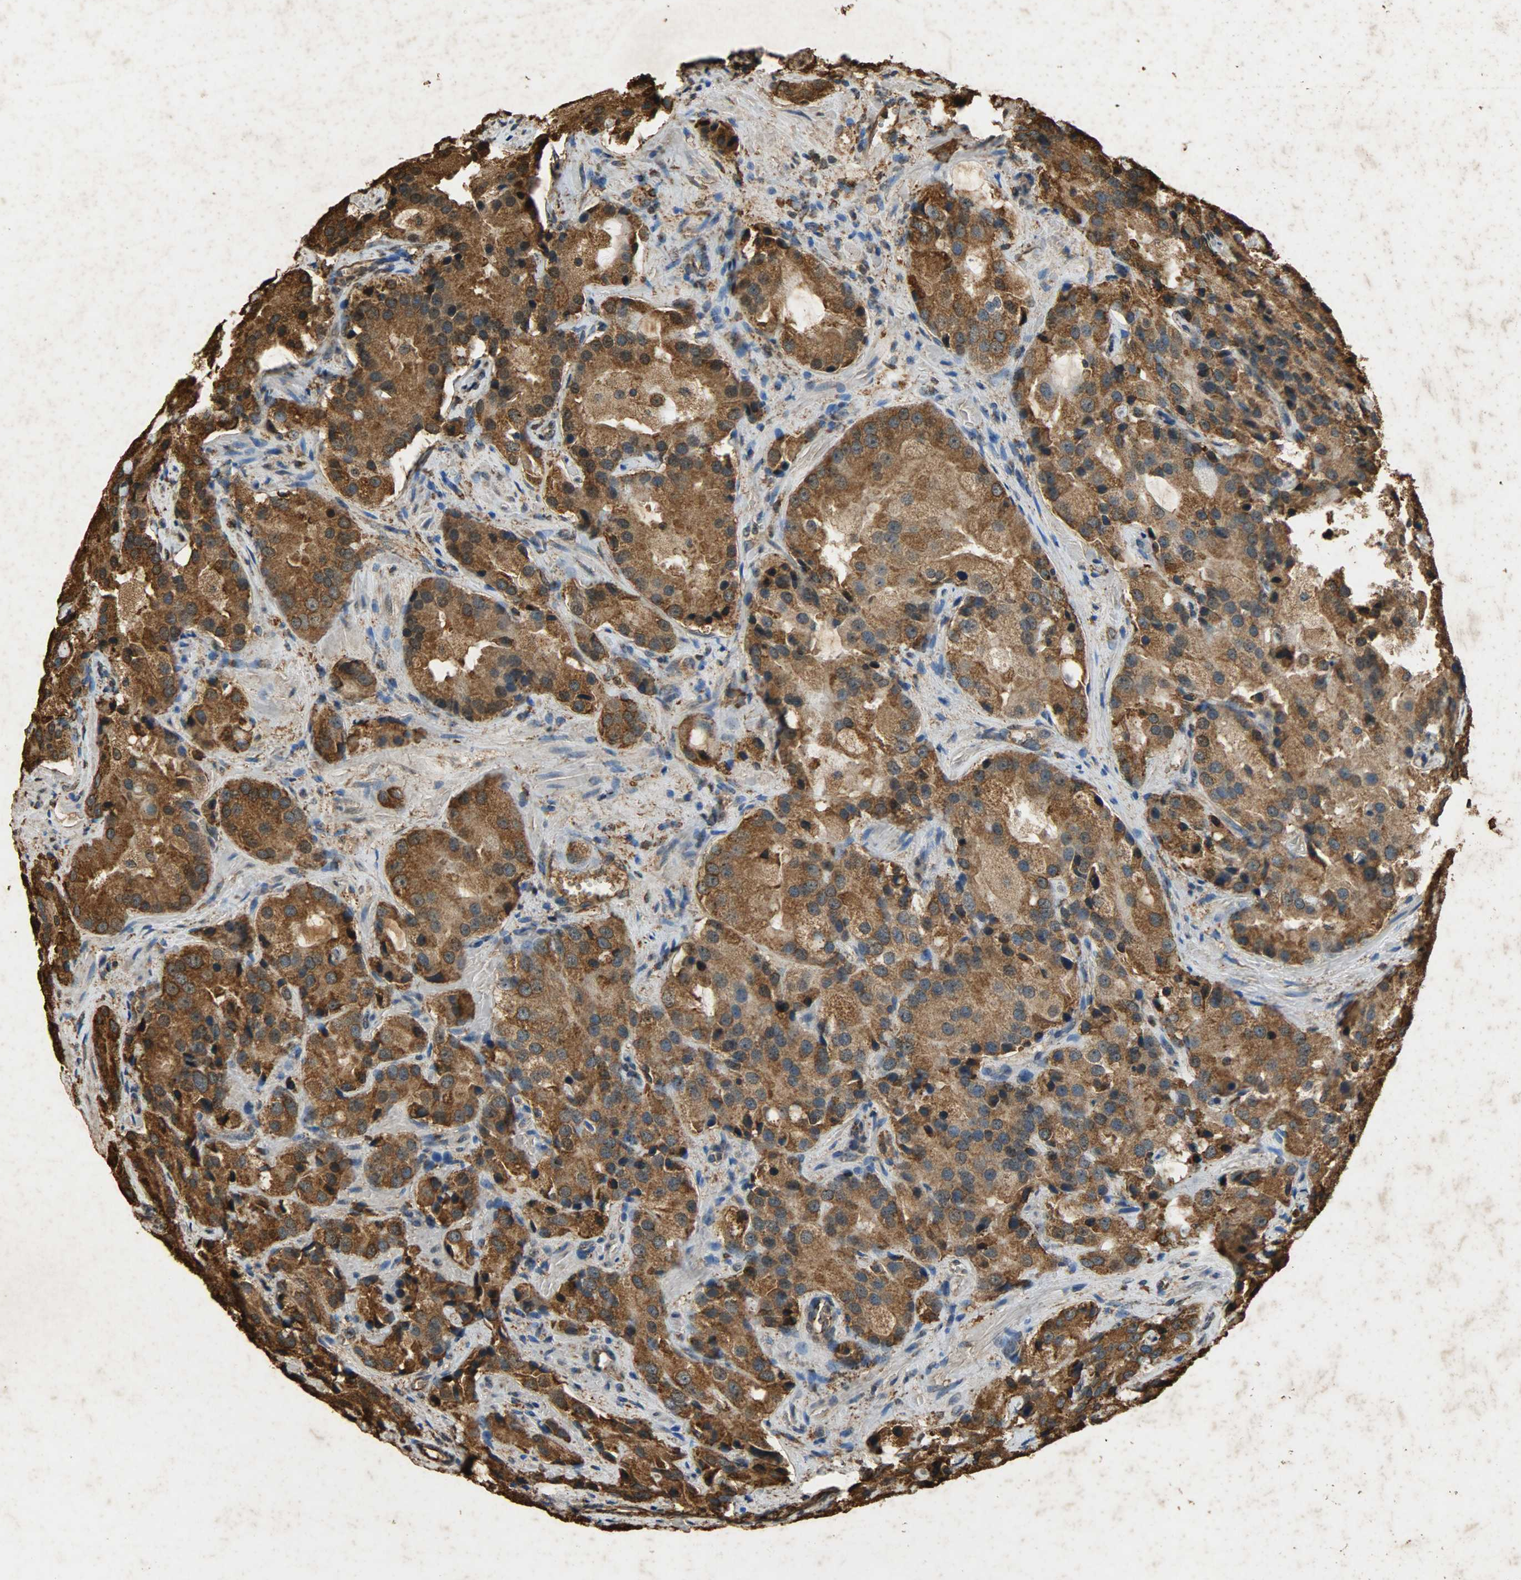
{"staining": {"intensity": "moderate", "quantity": ">75%", "location": "cytoplasmic/membranous"}, "tissue": "prostate cancer", "cell_type": "Tumor cells", "image_type": "cancer", "snomed": [{"axis": "morphology", "description": "Adenocarcinoma, High grade"}, {"axis": "topography", "description": "Prostate"}], "caption": "Immunohistochemical staining of prostate cancer displays medium levels of moderate cytoplasmic/membranous protein staining in approximately >75% of tumor cells. (IHC, brightfield microscopy, high magnification).", "gene": "HSP90B1", "patient": {"sex": "male", "age": 70}}